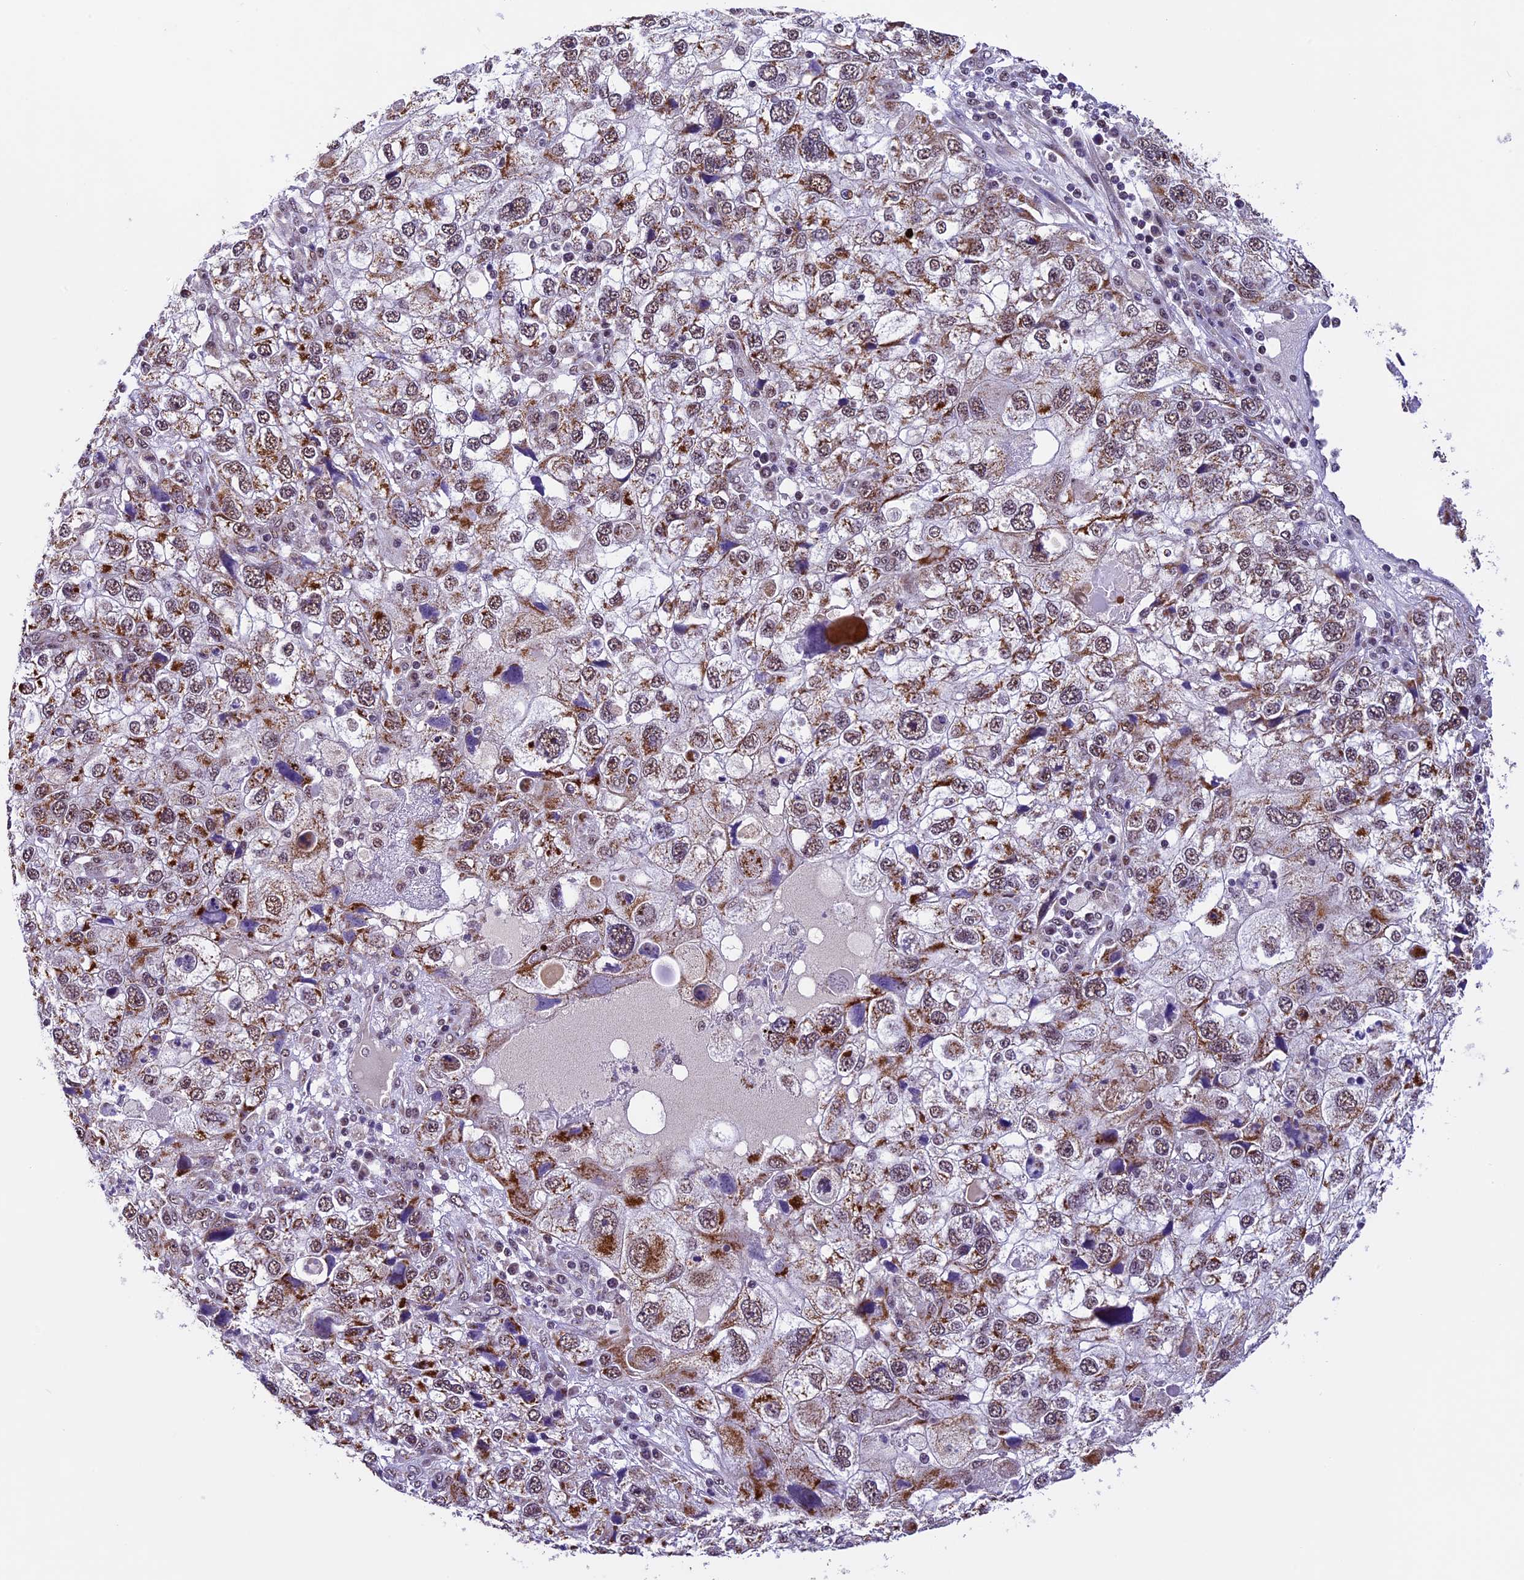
{"staining": {"intensity": "moderate", "quantity": ">75%", "location": "cytoplasmic/membranous,nuclear"}, "tissue": "endometrial cancer", "cell_type": "Tumor cells", "image_type": "cancer", "snomed": [{"axis": "morphology", "description": "Adenocarcinoma, NOS"}, {"axis": "topography", "description": "Endometrium"}], "caption": "Immunohistochemical staining of human adenocarcinoma (endometrial) displays moderate cytoplasmic/membranous and nuclear protein staining in about >75% of tumor cells.", "gene": "CARS2", "patient": {"sex": "female", "age": 49}}